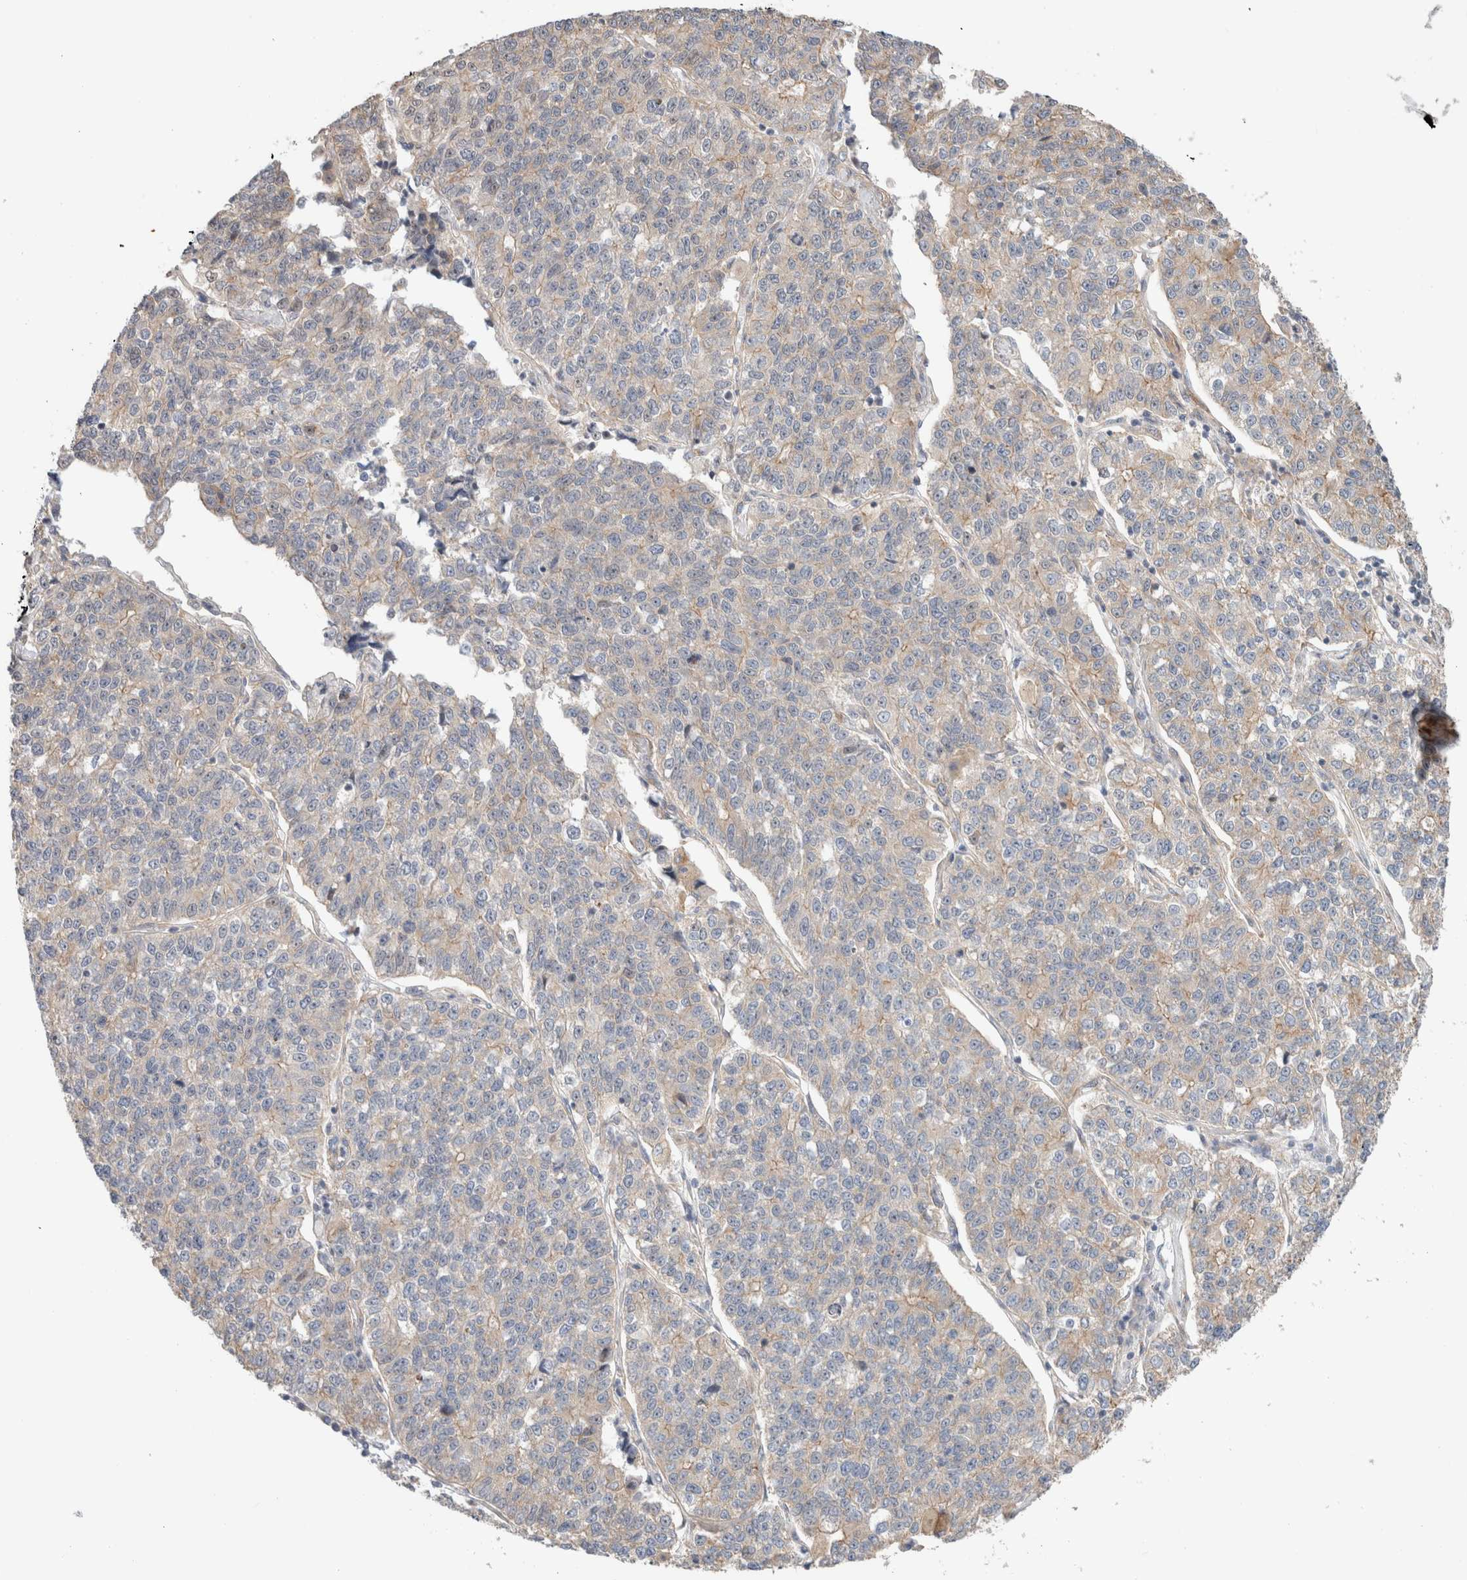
{"staining": {"intensity": "weak", "quantity": "<25%", "location": "cytoplasmic/membranous"}, "tissue": "lung cancer", "cell_type": "Tumor cells", "image_type": "cancer", "snomed": [{"axis": "morphology", "description": "Adenocarcinoma, NOS"}, {"axis": "topography", "description": "Lung"}], "caption": "Tumor cells are negative for protein expression in human lung adenocarcinoma.", "gene": "ID3", "patient": {"sex": "male", "age": 49}}